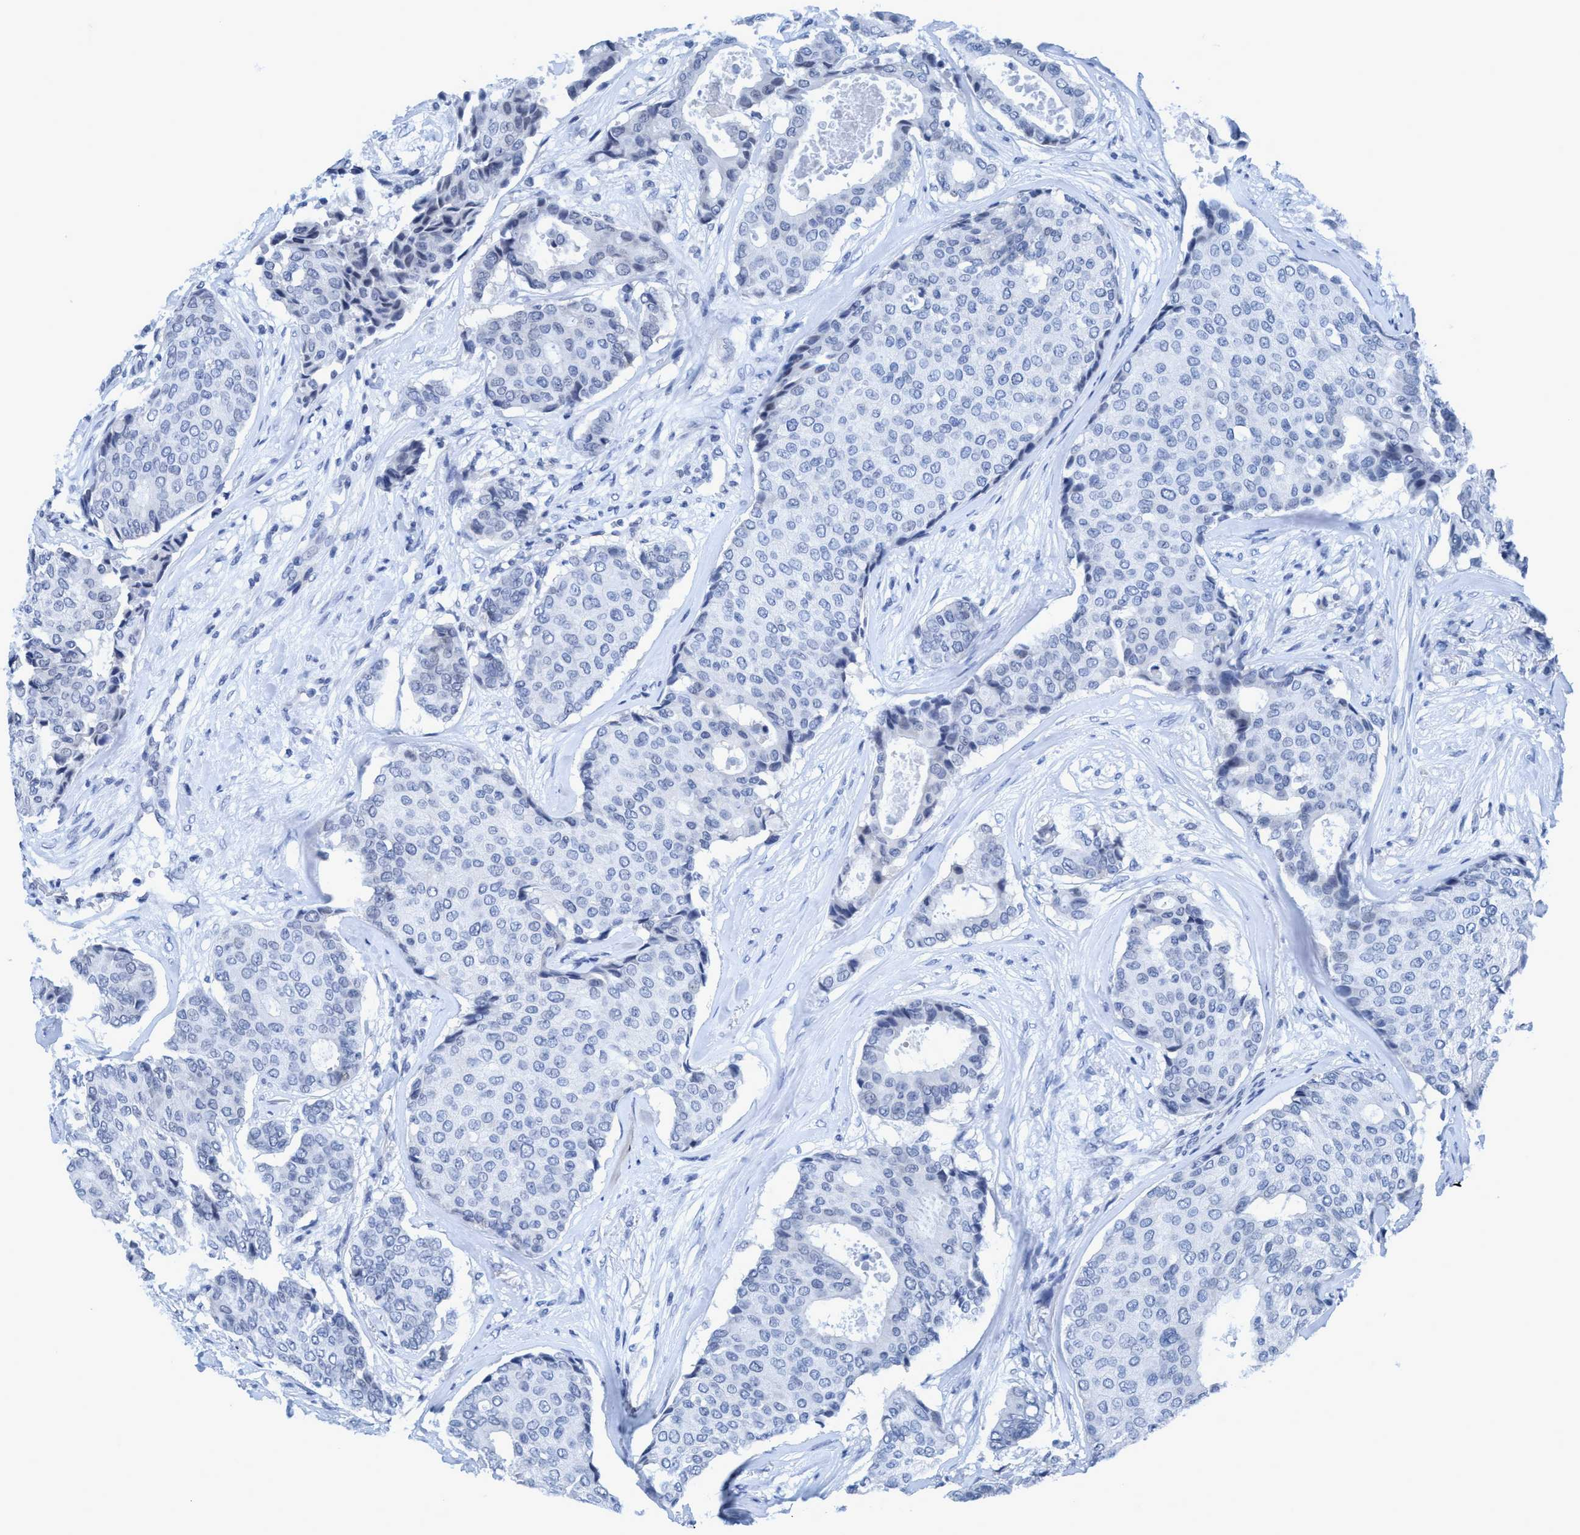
{"staining": {"intensity": "negative", "quantity": "none", "location": "none"}, "tissue": "breast cancer", "cell_type": "Tumor cells", "image_type": "cancer", "snomed": [{"axis": "morphology", "description": "Duct carcinoma"}, {"axis": "topography", "description": "Breast"}], "caption": "The photomicrograph reveals no staining of tumor cells in breast intraductal carcinoma.", "gene": "DNAI1", "patient": {"sex": "female", "age": 75}}